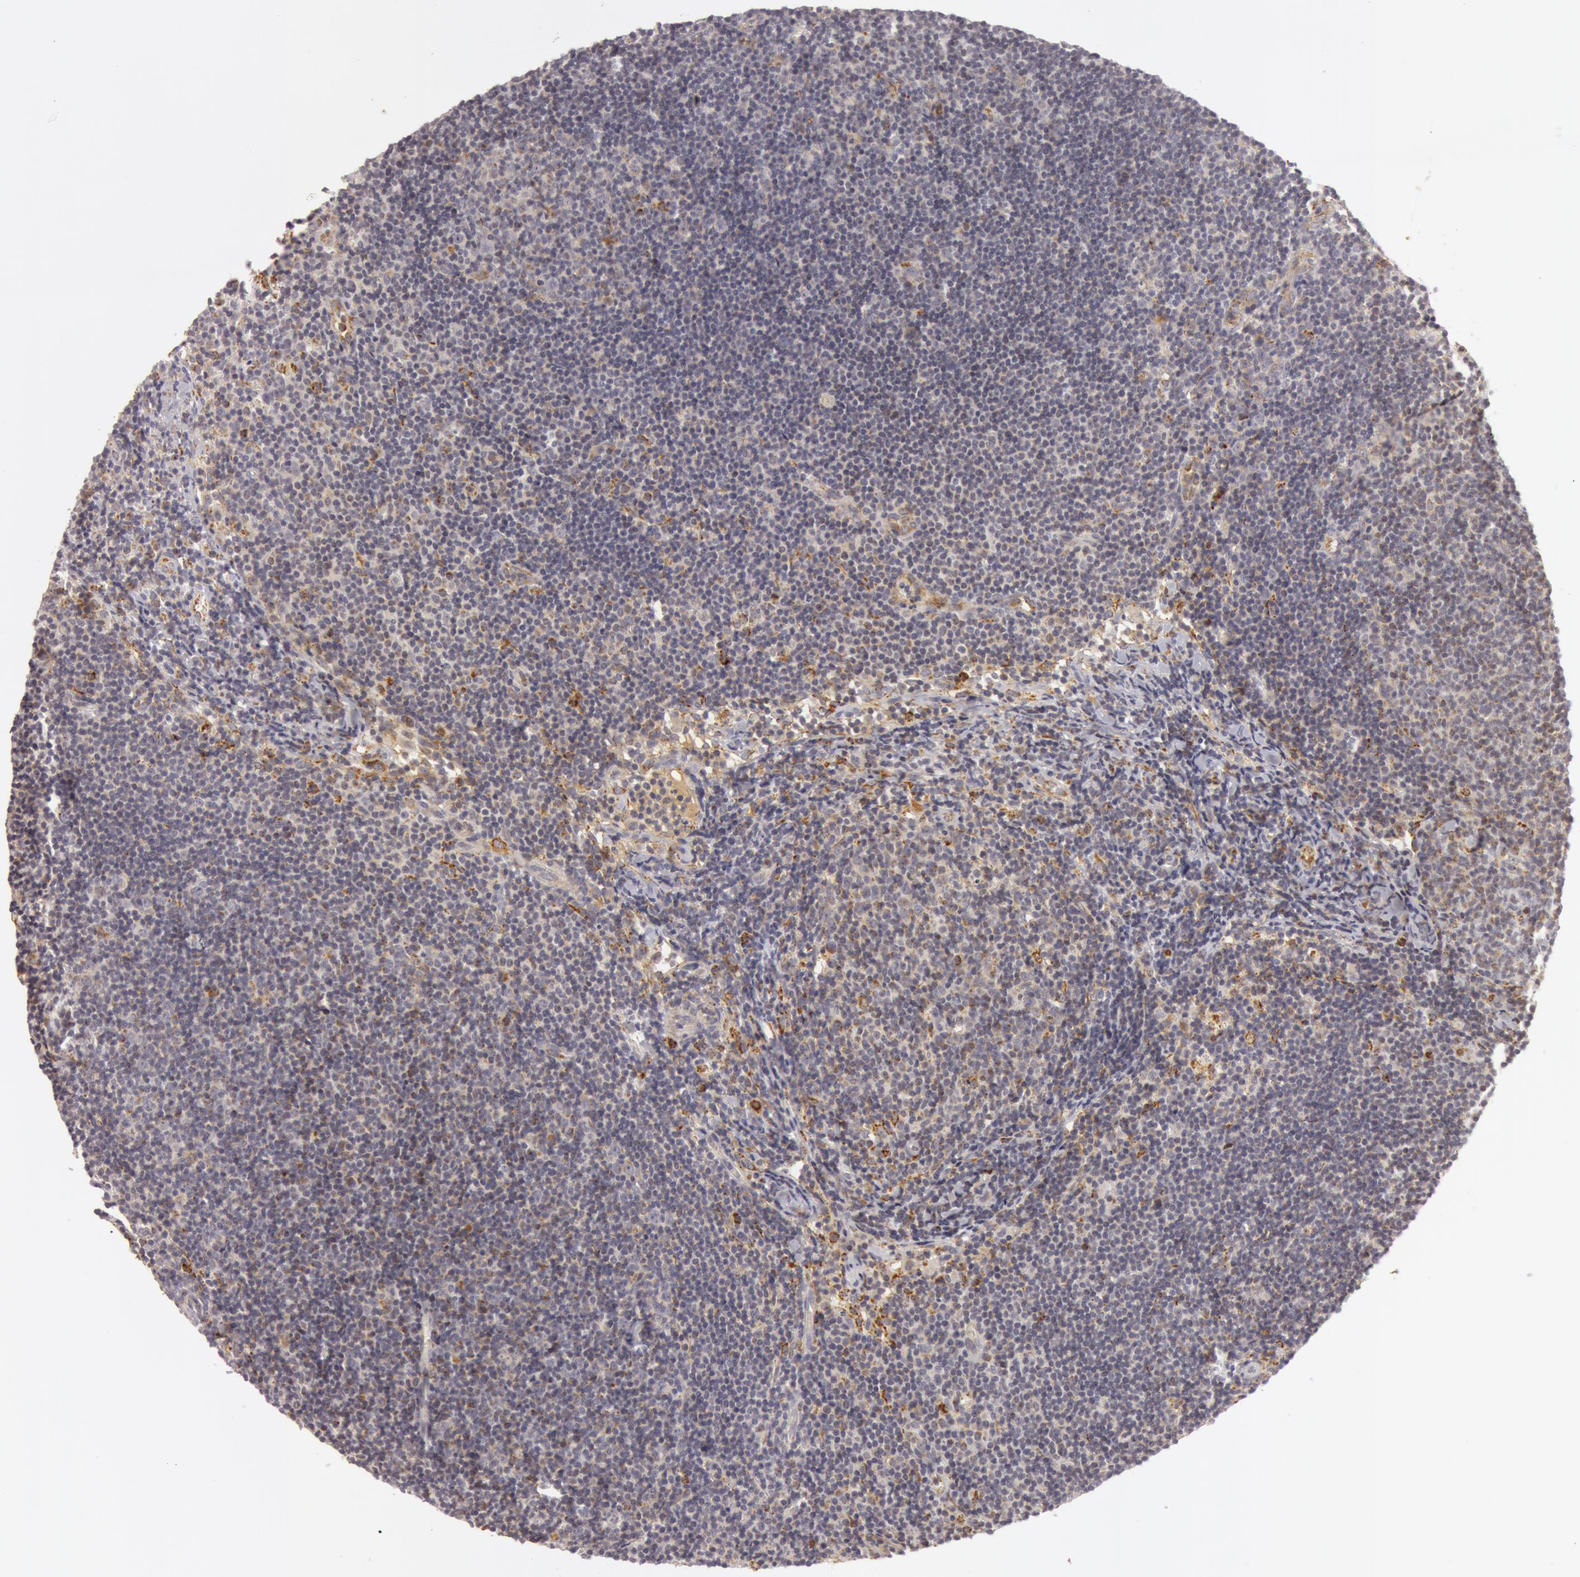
{"staining": {"intensity": "moderate", "quantity": ">75%", "location": "cytoplasmic/membranous"}, "tissue": "lymphoma", "cell_type": "Tumor cells", "image_type": "cancer", "snomed": [{"axis": "morphology", "description": "Malignant lymphoma, non-Hodgkin's type, Low grade"}, {"axis": "topography", "description": "Lymph node"}], "caption": "An image of lymphoma stained for a protein displays moderate cytoplasmic/membranous brown staining in tumor cells.", "gene": "C7", "patient": {"sex": "male", "age": 49}}